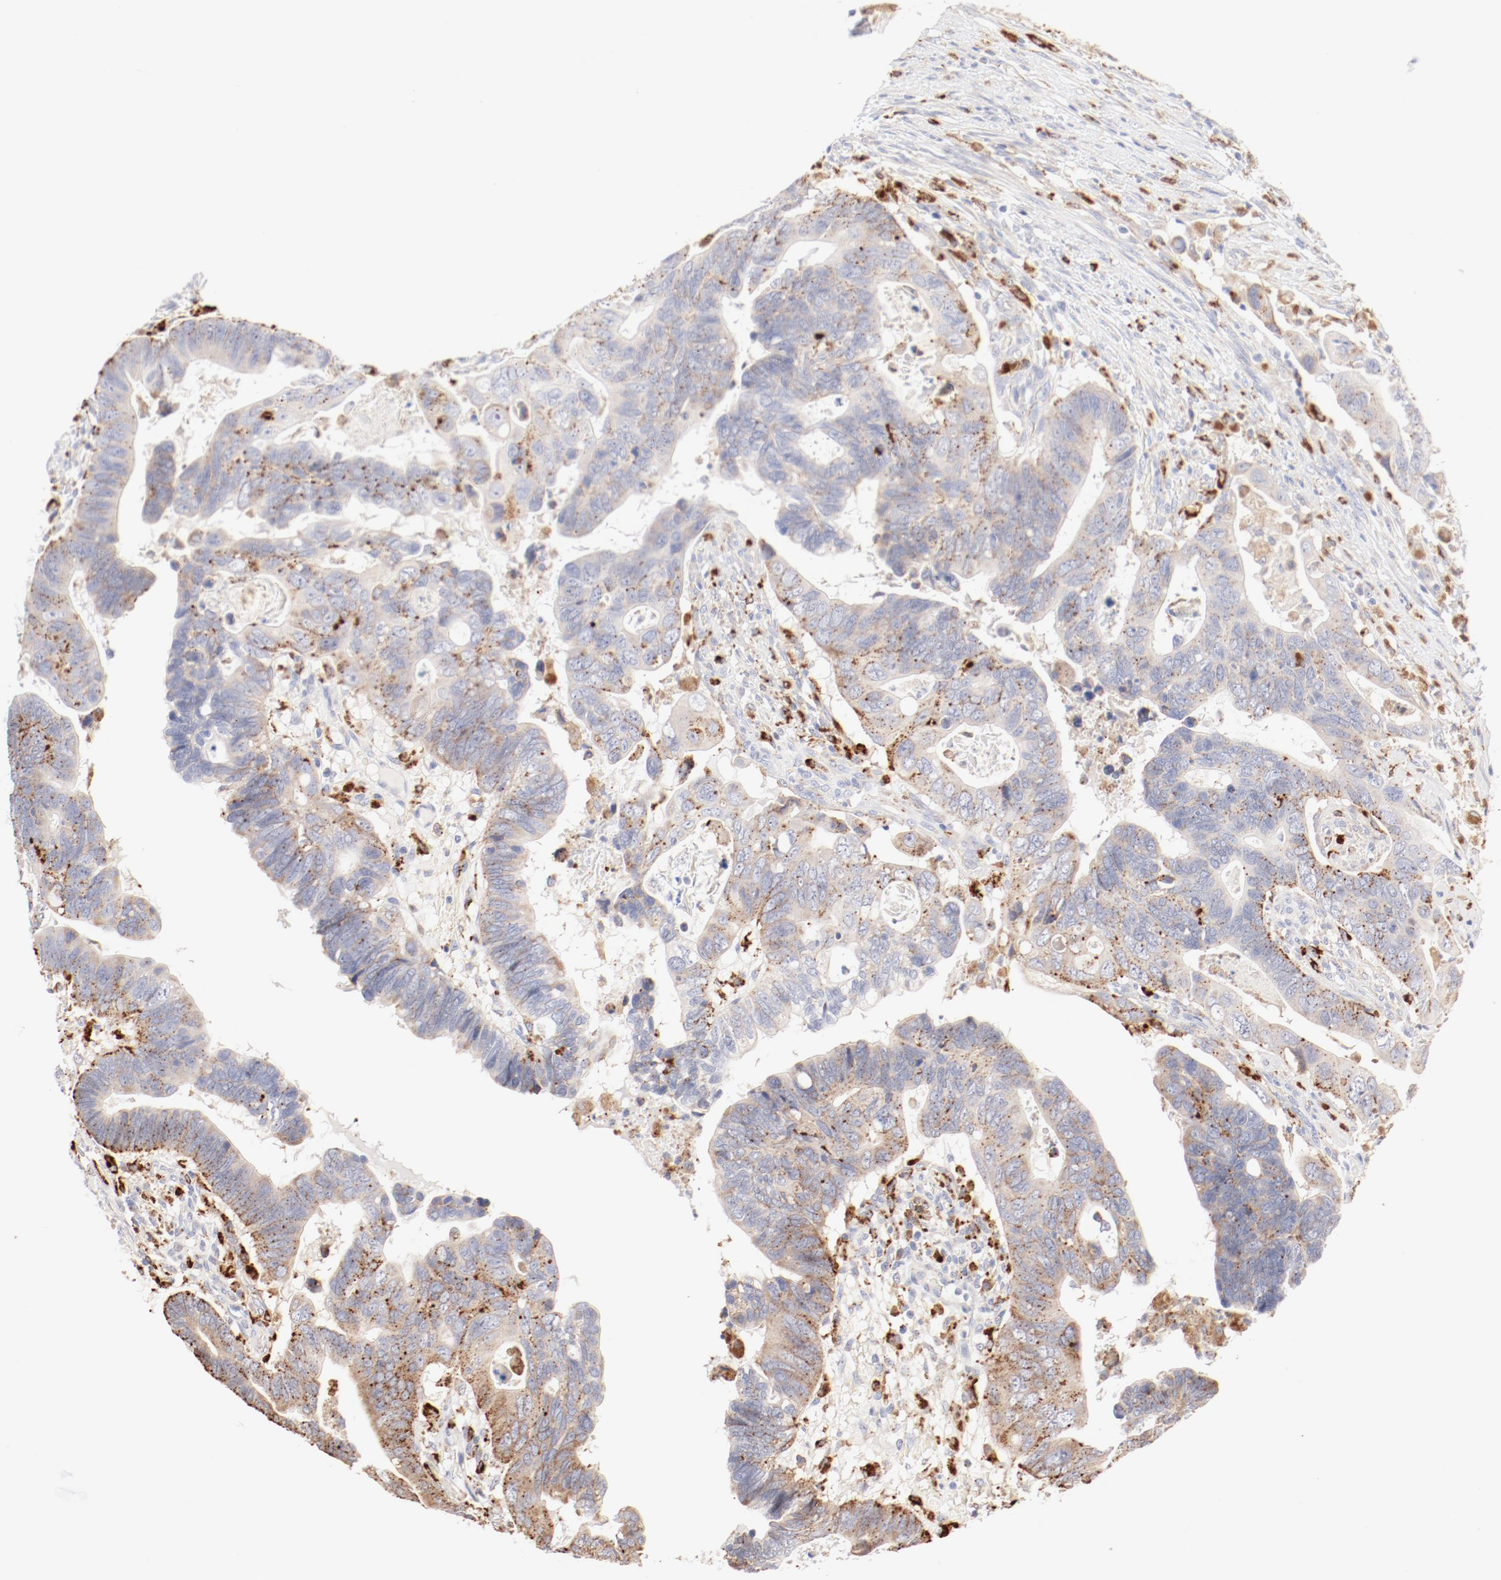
{"staining": {"intensity": "weak", "quantity": ">75%", "location": "cytoplasmic/membranous"}, "tissue": "colorectal cancer", "cell_type": "Tumor cells", "image_type": "cancer", "snomed": [{"axis": "morphology", "description": "Adenocarcinoma, NOS"}, {"axis": "topography", "description": "Rectum"}], "caption": "The micrograph reveals immunohistochemical staining of adenocarcinoma (colorectal). There is weak cytoplasmic/membranous positivity is present in approximately >75% of tumor cells.", "gene": "CTSH", "patient": {"sex": "male", "age": 53}}